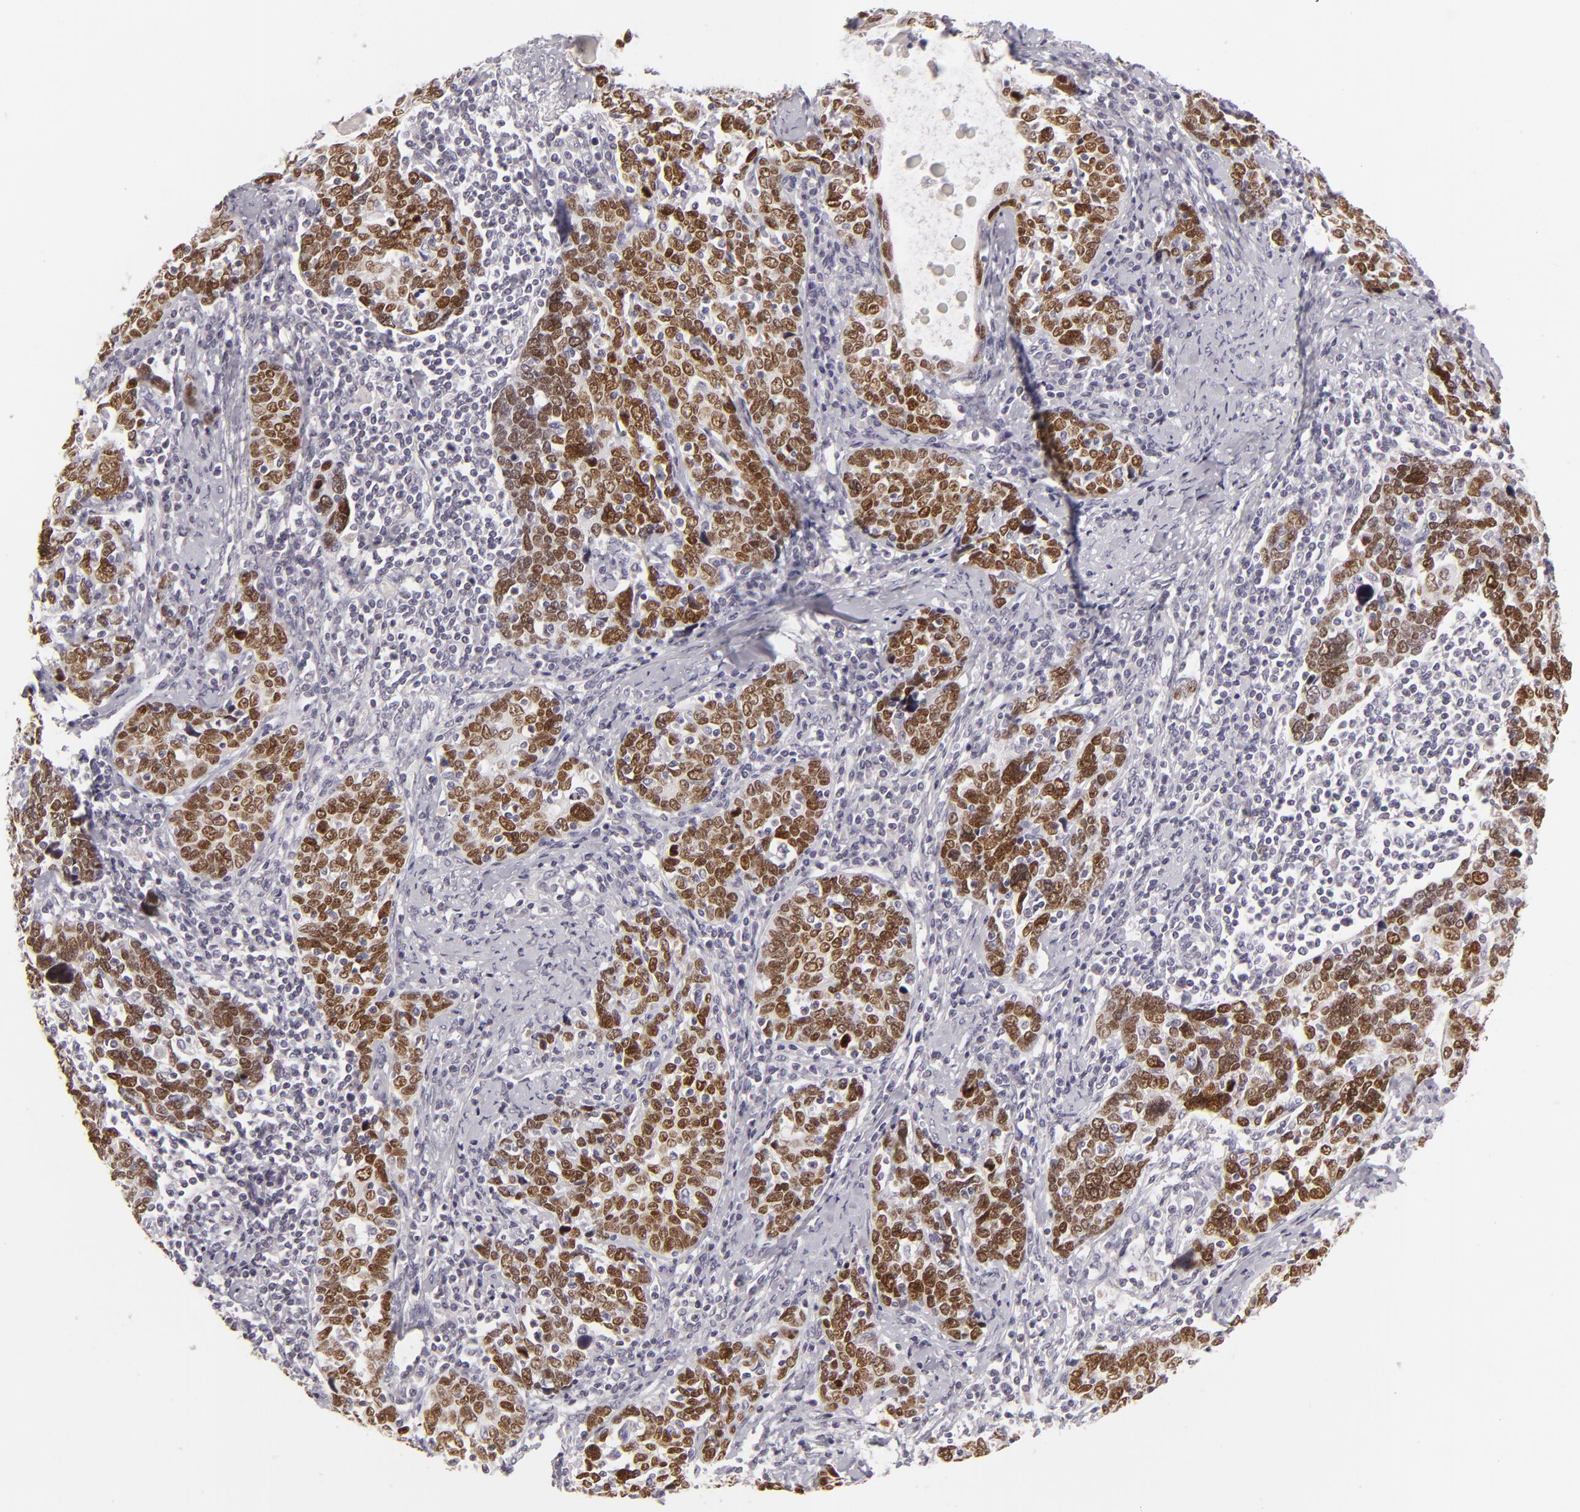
{"staining": {"intensity": "strong", "quantity": ">75%", "location": "nuclear"}, "tissue": "cervical cancer", "cell_type": "Tumor cells", "image_type": "cancer", "snomed": [{"axis": "morphology", "description": "Squamous cell carcinoma, NOS"}, {"axis": "topography", "description": "Cervix"}], "caption": "Cervical cancer (squamous cell carcinoma) tissue demonstrates strong nuclear positivity in approximately >75% of tumor cells", "gene": "SIX1", "patient": {"sex": "female", "age": 41}}